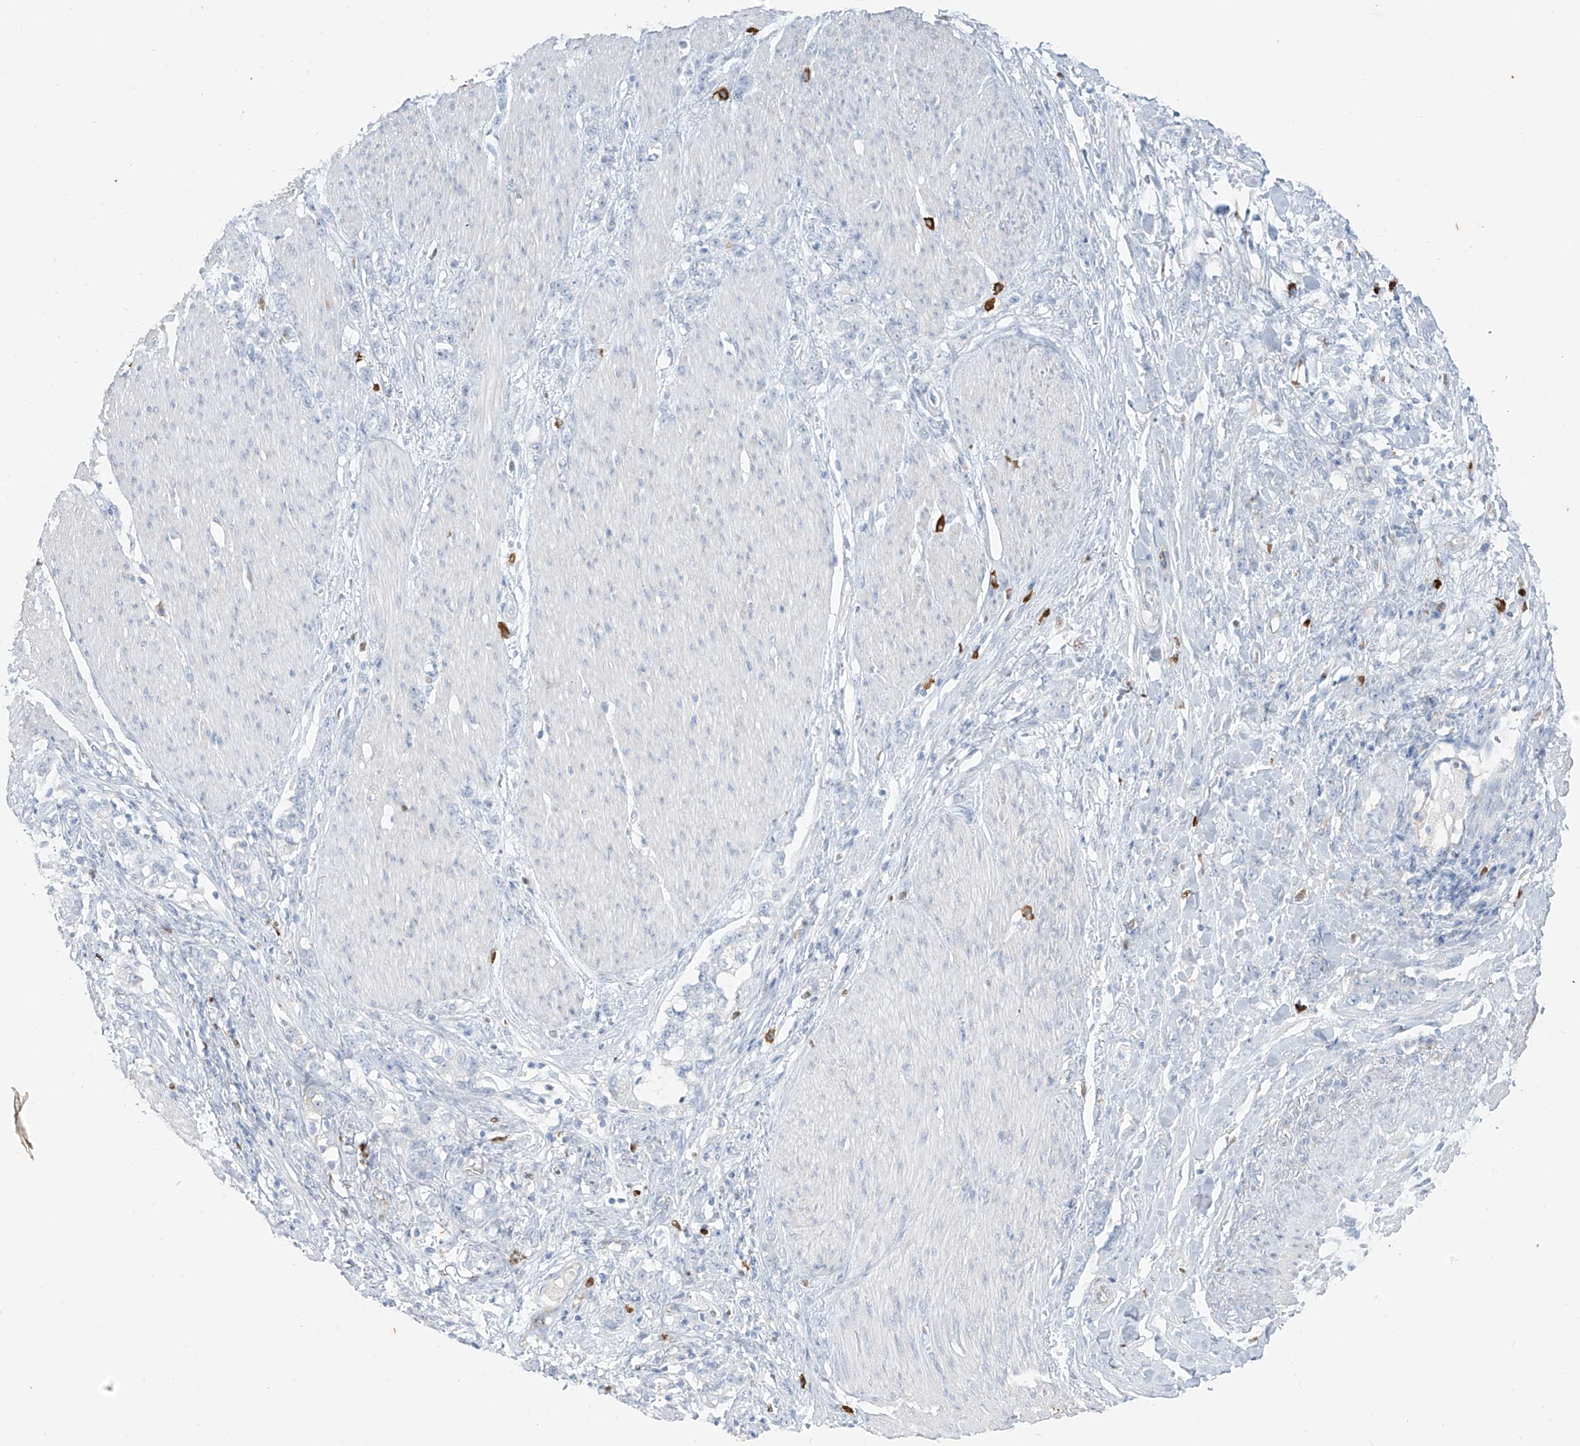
{"staining": {"intensity": "negative", "quantity": "none", "location": "none"}, "tissue": "stomach cancer", "cell_type": "Tumor cells", "image_type": "cancer", "snomed": [{"axis": "morphology", "description": "Adenocarcinoma, NOS"}, {"axis": "topography", "description": "Stomach, lower"}], "caption": "There is no significant positivity in tumor cells of adenocarcinoma (stomach).", "gene": "CX3CR1", "patient": {"sex": "male", "age": 88}}